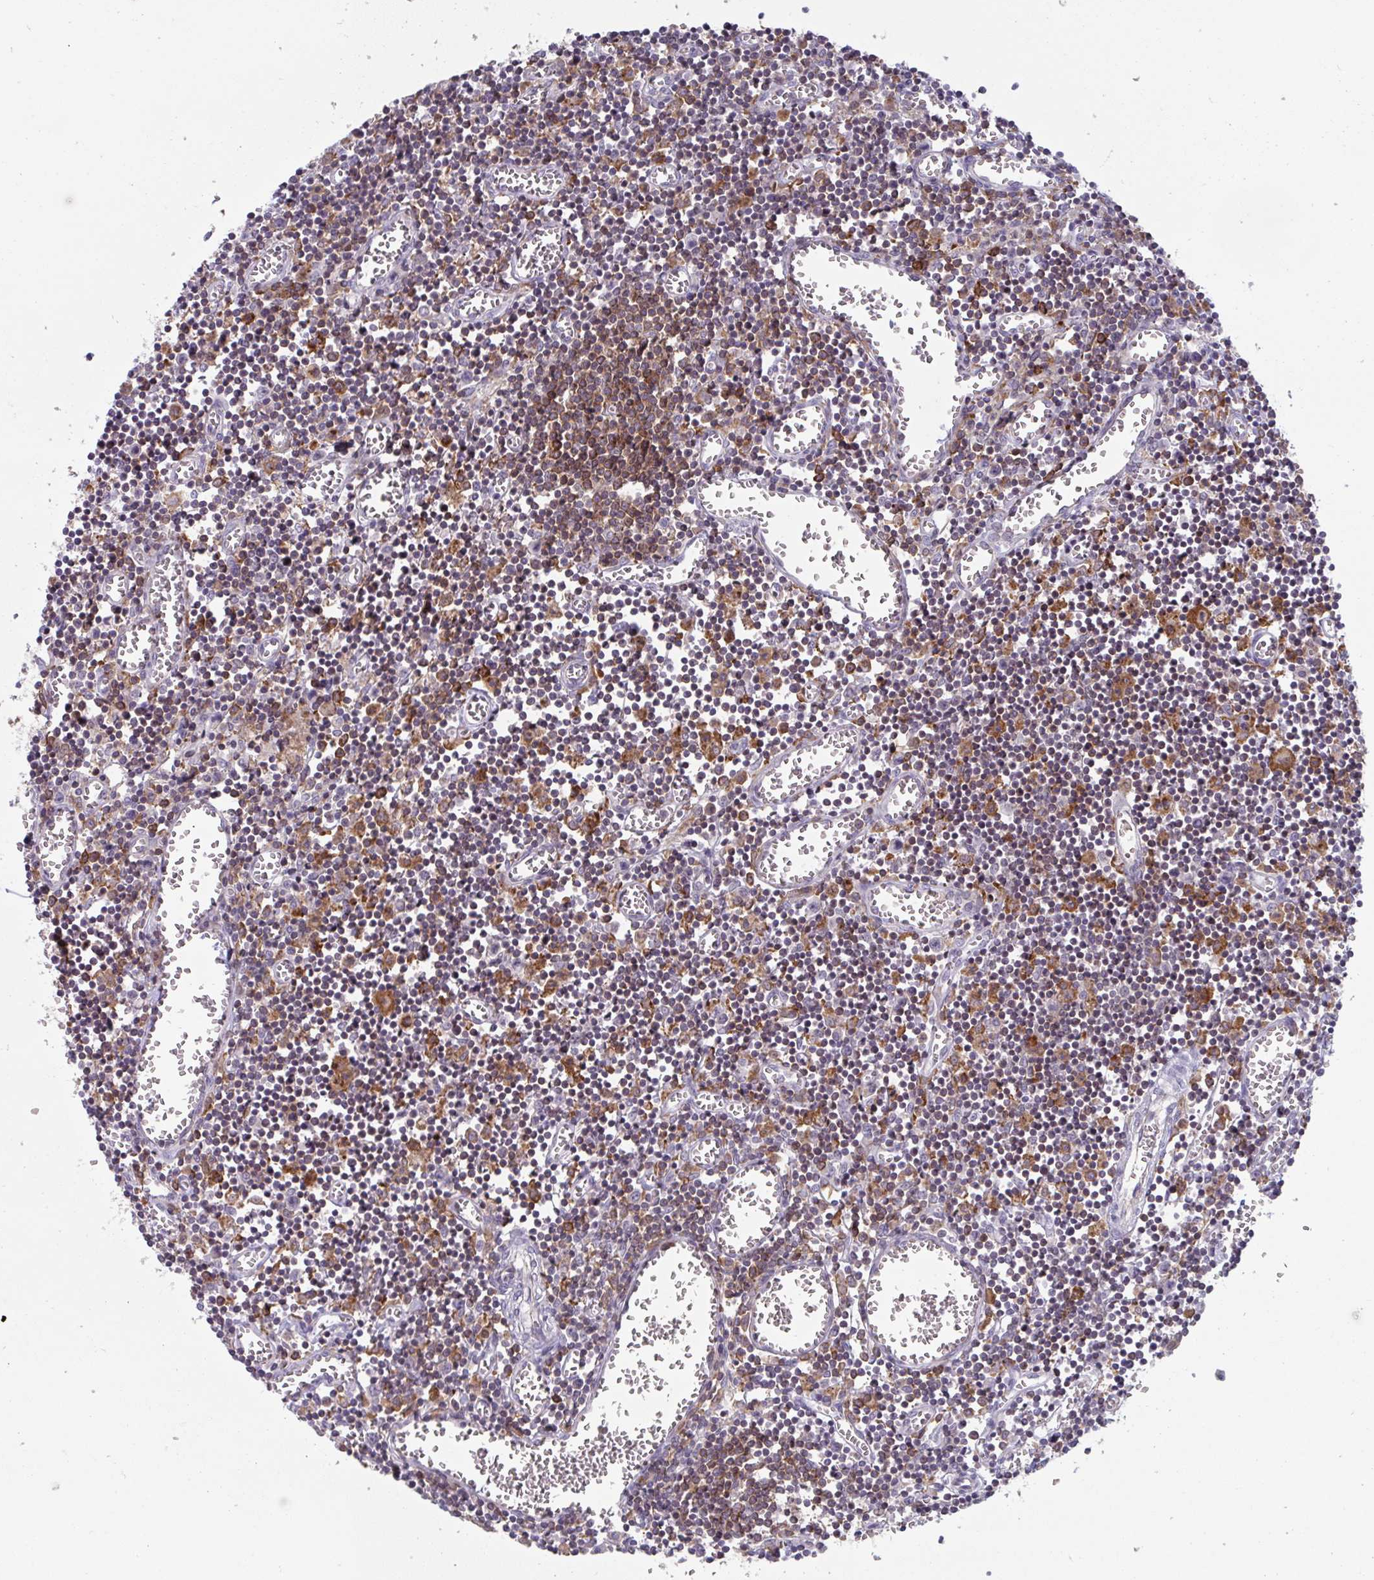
{"staining": {"intensity": "strong", "quantity": "25%-75%", "location": "cytoplasmic/membranous"}, "tissue": "lymph node", "cell_type": "Germinal center cells", "image_type": "normal", "snomed": [{"axis": "morphology", "description": "Normal tissue, NOS"}, {"axis": "topography", "description": "Lymph node"}], "caption": "Normal lymph node displays strong cytoplasmic/membranous staining in approximately 25%-75% of germinal center cells Using DAB (brown) and hematoxylin (blue) stains, captured at high magnification using brightfield microscopy..", "gene": "DISP2", "patient": {"sex": "male", "age": 66}}